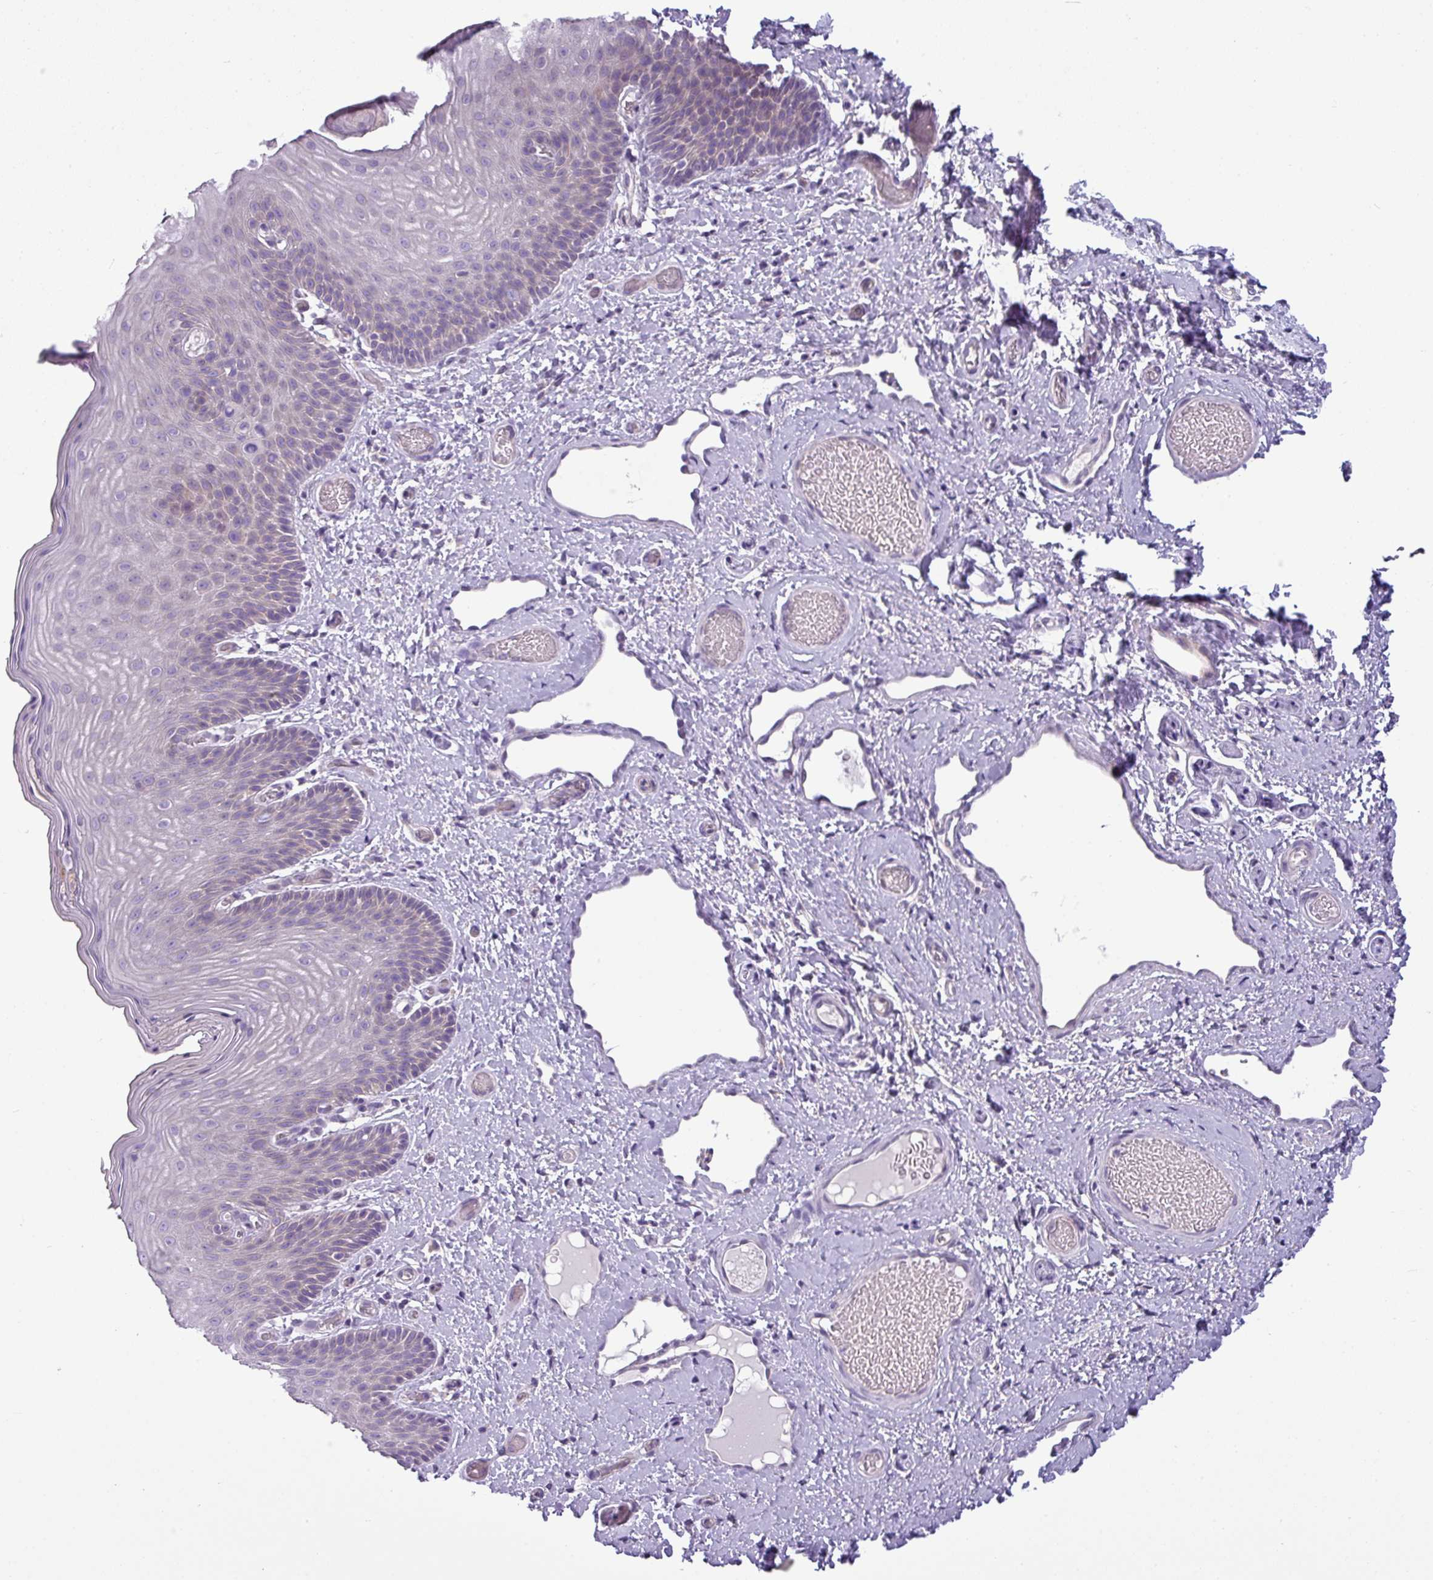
{"staining": {"intensity": "moderate", "quantity": "<25%", "location": "cytoplasmic/membranous"}, "tissue": "skin", "cell_type": "Epidermal cells", "image_type": "normal", "snomed": [{"axis": "morphology", "description": "Normal tissue, NOS"}, {"axis": "topography", "description": "Anal"}], "caption": "Immunohistochemical staining of normal human skin demonstrates low levels of moderate cytoplasmic/membranous positivity in approximately <25% of epidermal cells.", "gene": "TOR1AIP2", "patient": {"sex": "female", "age": 40}}